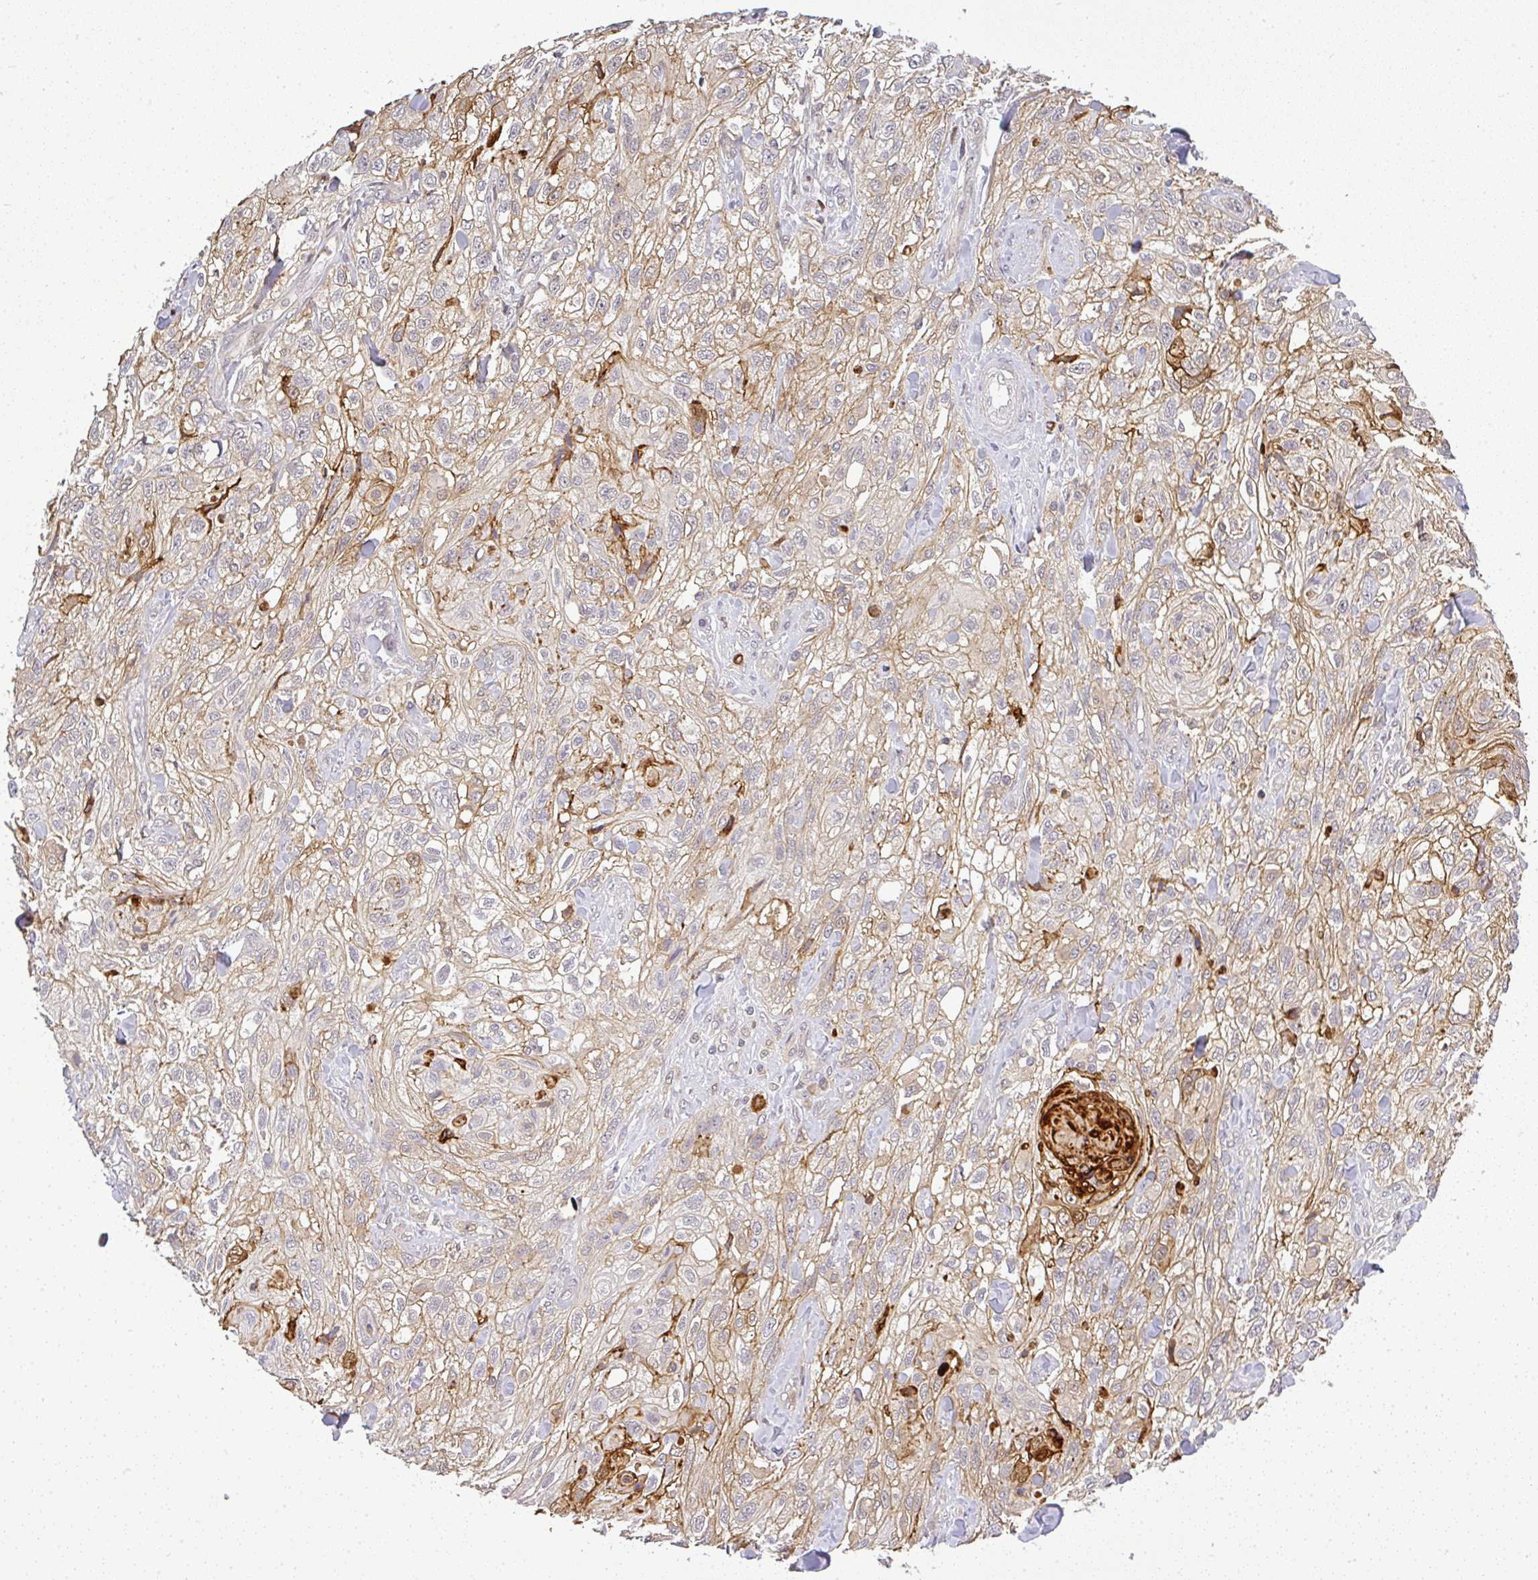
{"staining": {"intensity": "moderate", "quantity": "<25%", "location": "cytoplasmic/membranous"}, "tissue": "skin cancer", "cell_type": "Tumor cells", "image_type": "cancer", "snomed": [{"axis": "morphology", "description": "Squamous cell carcinoma, NOS"}, {"axis": "topography", "description": "Skin"}, {"axis": "topography", "description": "Vulva"}], "caption": "Immunohistochemistry (IHC) histopathology image of neoplastic tissue: human skin cancer stained using immunohistochemistry shows low levels of moderate protein expression localized specifically in the cytoplasmic/membranous of tumor cells, appearing as a cytoplasmic/membranous brown color.", "gene": "FAM153A", "patient": {"sex": "female", "age": 86}}